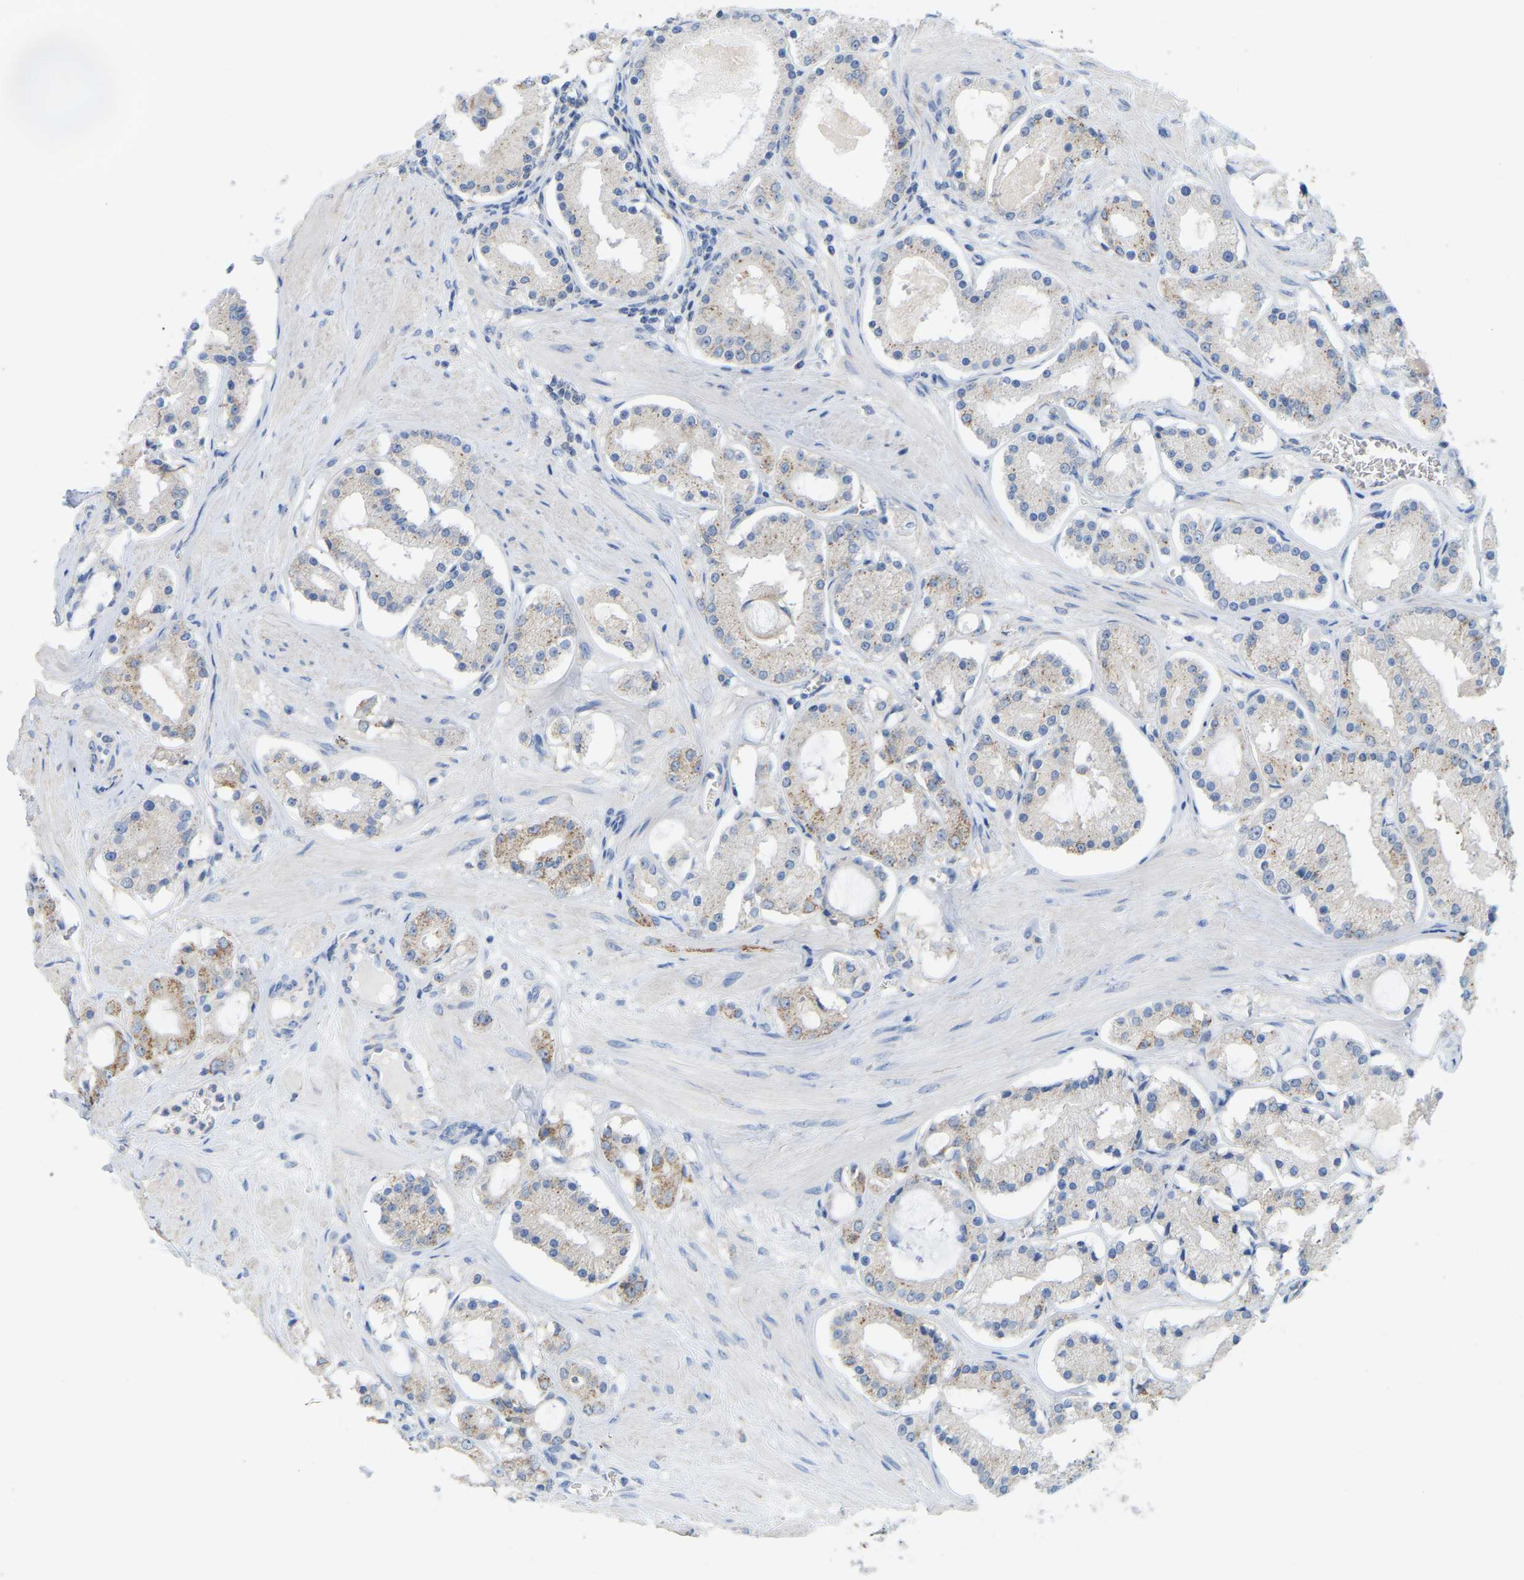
{"staining": {"intensity": "negative", "quantity": "none", "location": "none"}, "tissue": "prostate cancer", "cell_type": "Tumor cells", "image_type": "cancer", "snomed": [{"axis": "morphology", "description": "Adenocarcinoma, High grade"}, {"axis": "topography", "description": "Prostate"}], "caption": "The immunohistochemistry photomicrograph has no significant expression in tumor cells of prostate cancer (high-grade adenocarcinoma) tissue. (DAB IHC with hematoxylin counter stain).", "gene": "SERPINB5", "patient": {"sex": "male", "age": 66}}